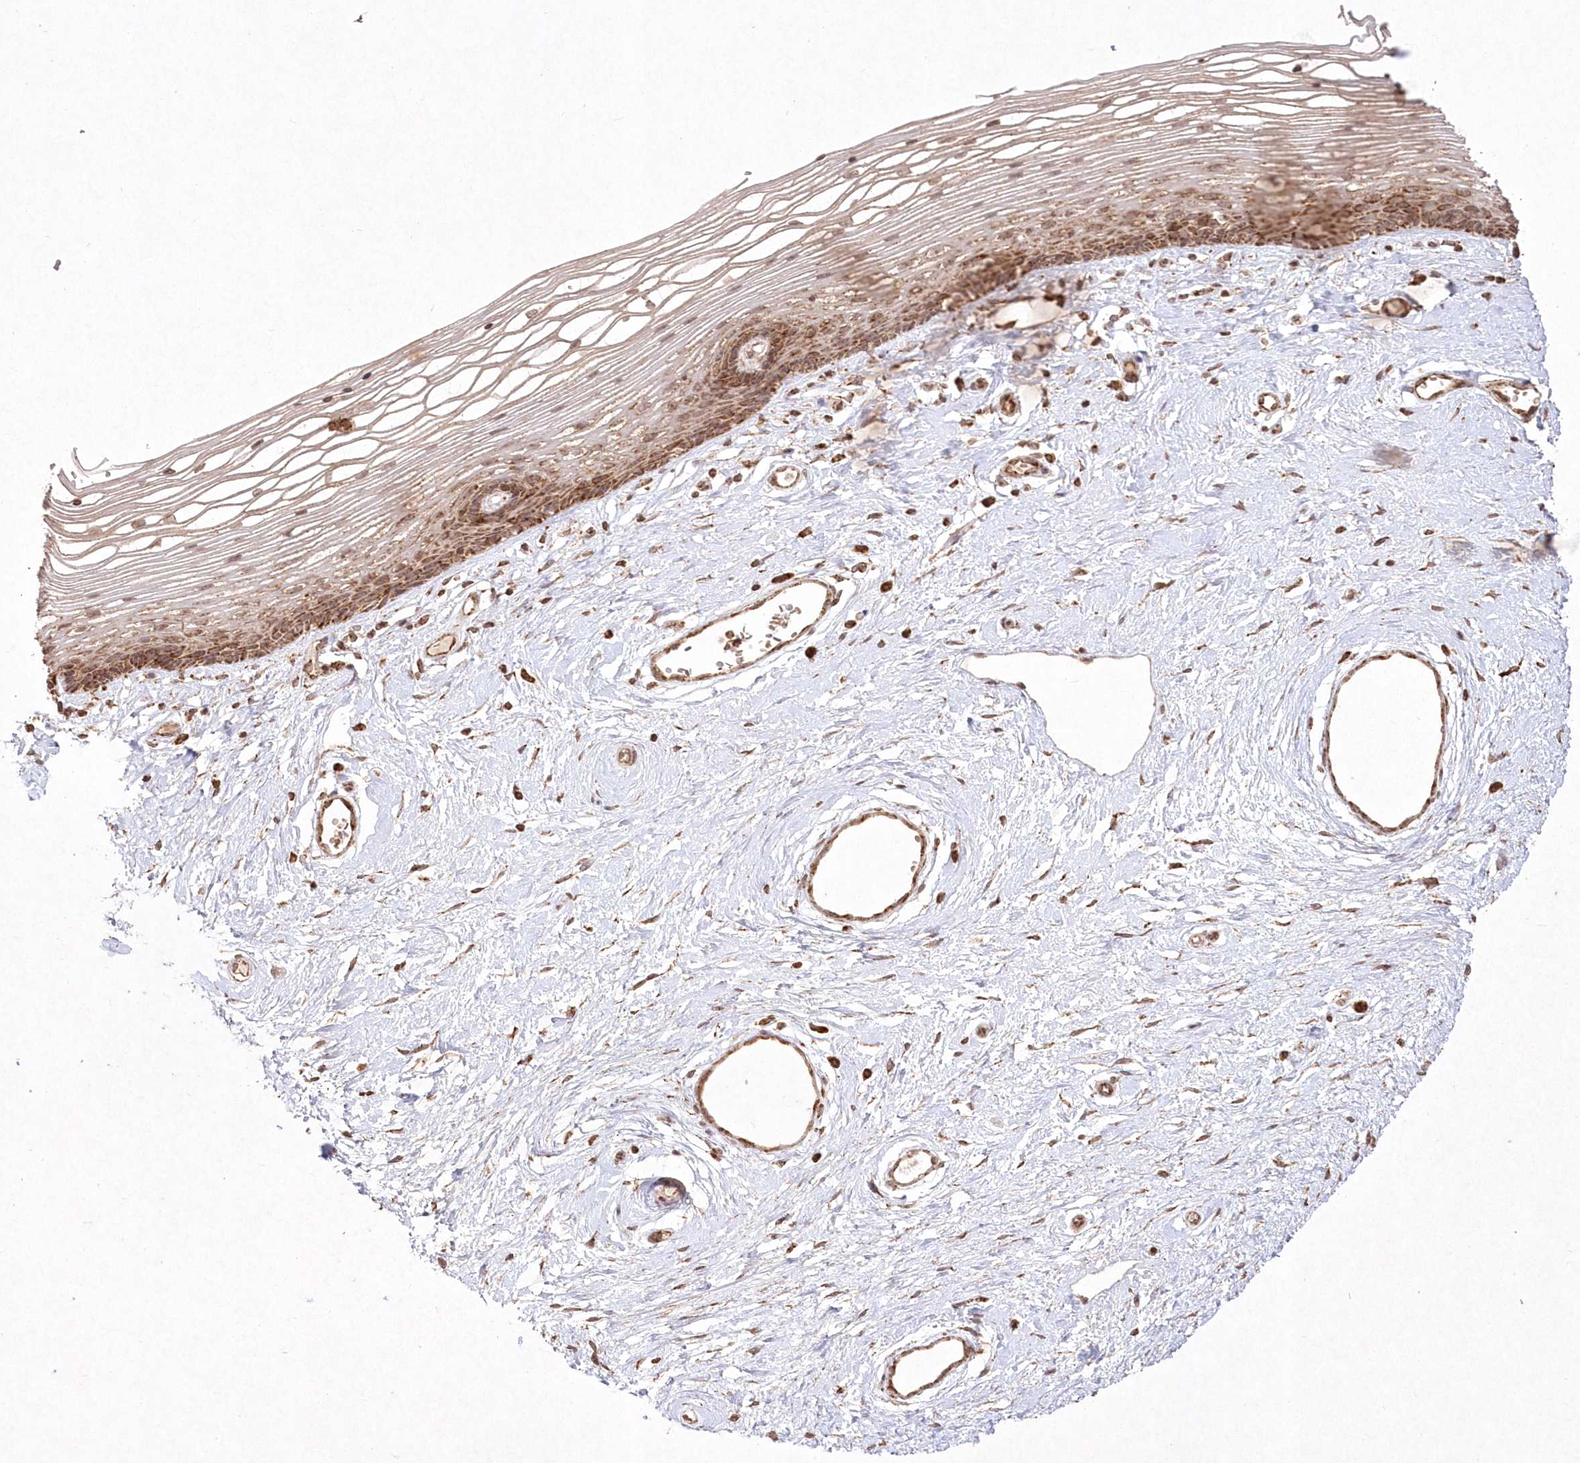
{"staining": {"intensity": "strong", "quantity": ">75%", "location": "cytoplasmic/membranous"}, "tissue": "vagina", "cell_type": "Squamous epithelial cells", "image_type": "normal", "snomed": [{"axis": "morphology", "description": "Normal tissue, NOS"}, {"axis": "topography", "description": "Vagina"}], "caption": "The photomicrograph displays immunohistochemical staining of unremarkable vagina. There is strong cytoplasmic/membranous positivity is seen in about >75% of squamous epithelial cells. (DAB (3,3'-diaminobenzidine) = brown stain, brightfield microscopy at high magnification).", "gene": "LRPPRC", "patient": {"sex": "female", "age": 46}}